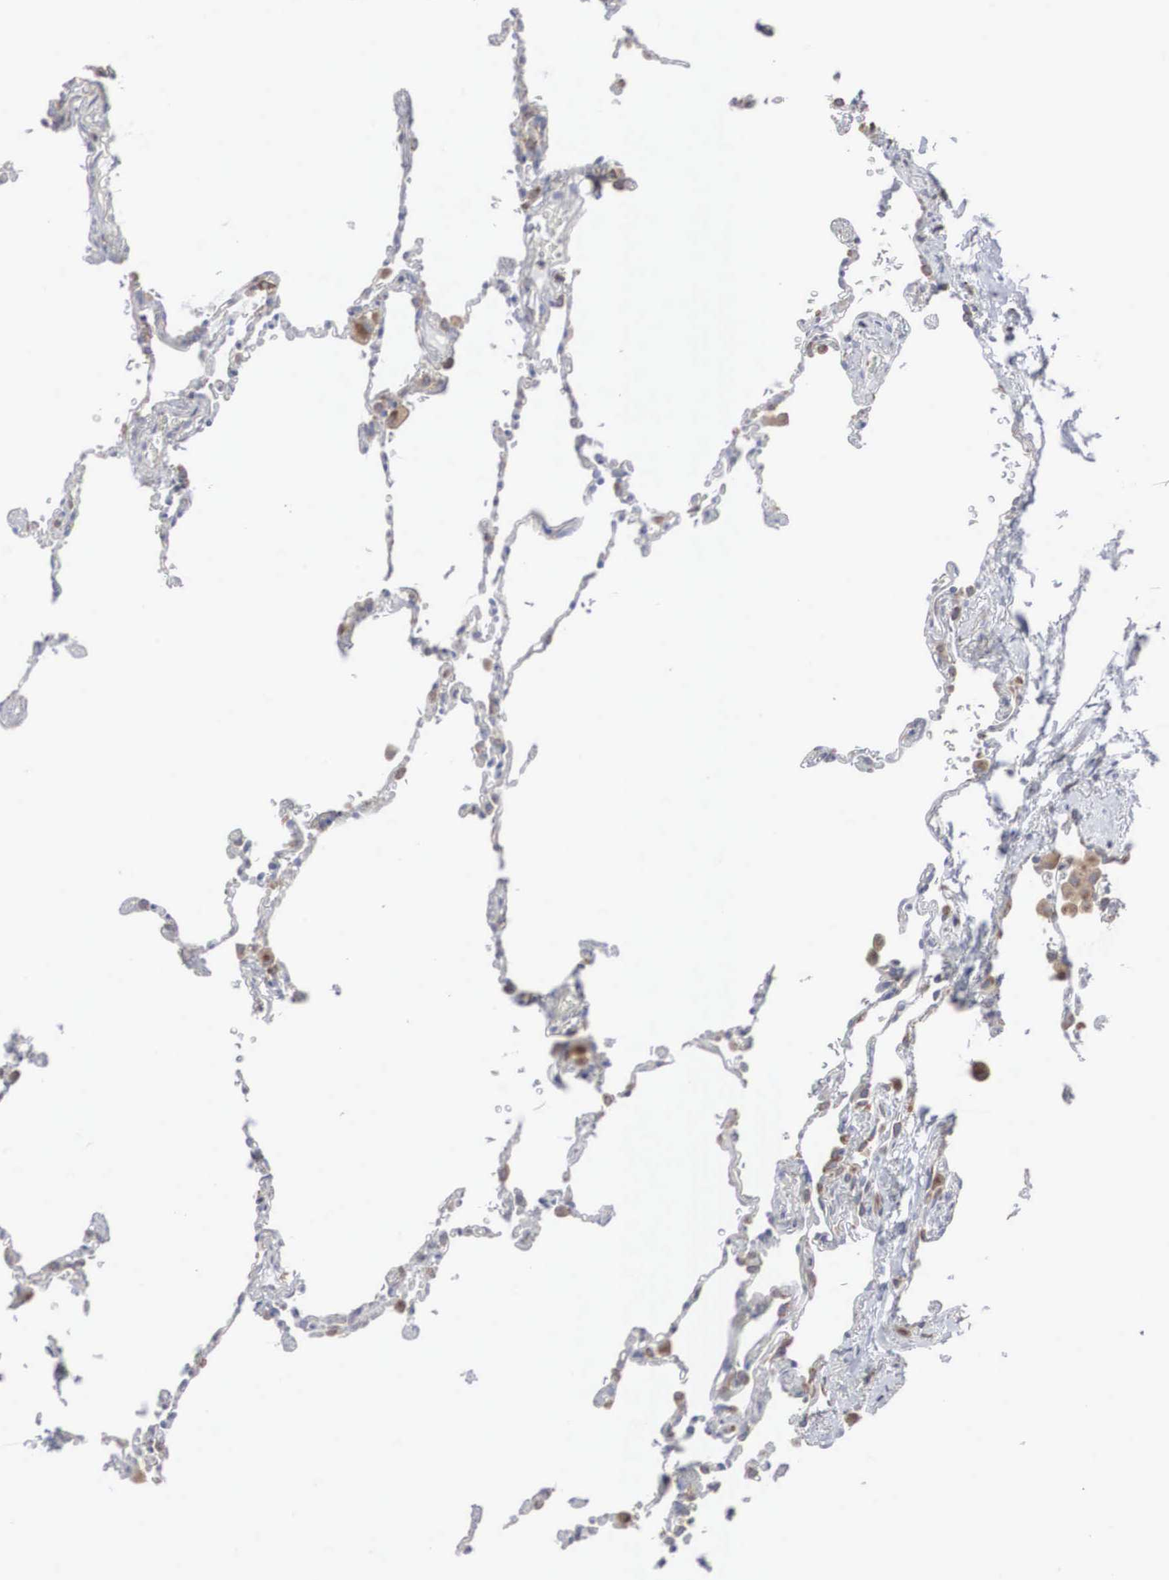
{"staining": {"intensity": "moderate", "quantity": "25%-75%", "location": "cytoplasmic/membranous"}, "tissue": "lung", "cell_type": "Alveolar cells", "image_type": "normal", "snomed": [{"axis": "morphology", "description": "Normal tissue, NOS"}, {"axis": "topography", "description": "Lung"}], "caption": "Unremarkable lung exhibits moderate cytoplasmic/membranous staining in approximately 25%-75% of alveolar cells, visualized by immunohistochemistry. (Stains: DAB (3,3'-diaminobenzidine) in brown, nuclei in blue, Microscopy: brightfield microscopy at high magnification).", "gene": "CTAGE15", "patient": {"sex": "female", "age": 61}}